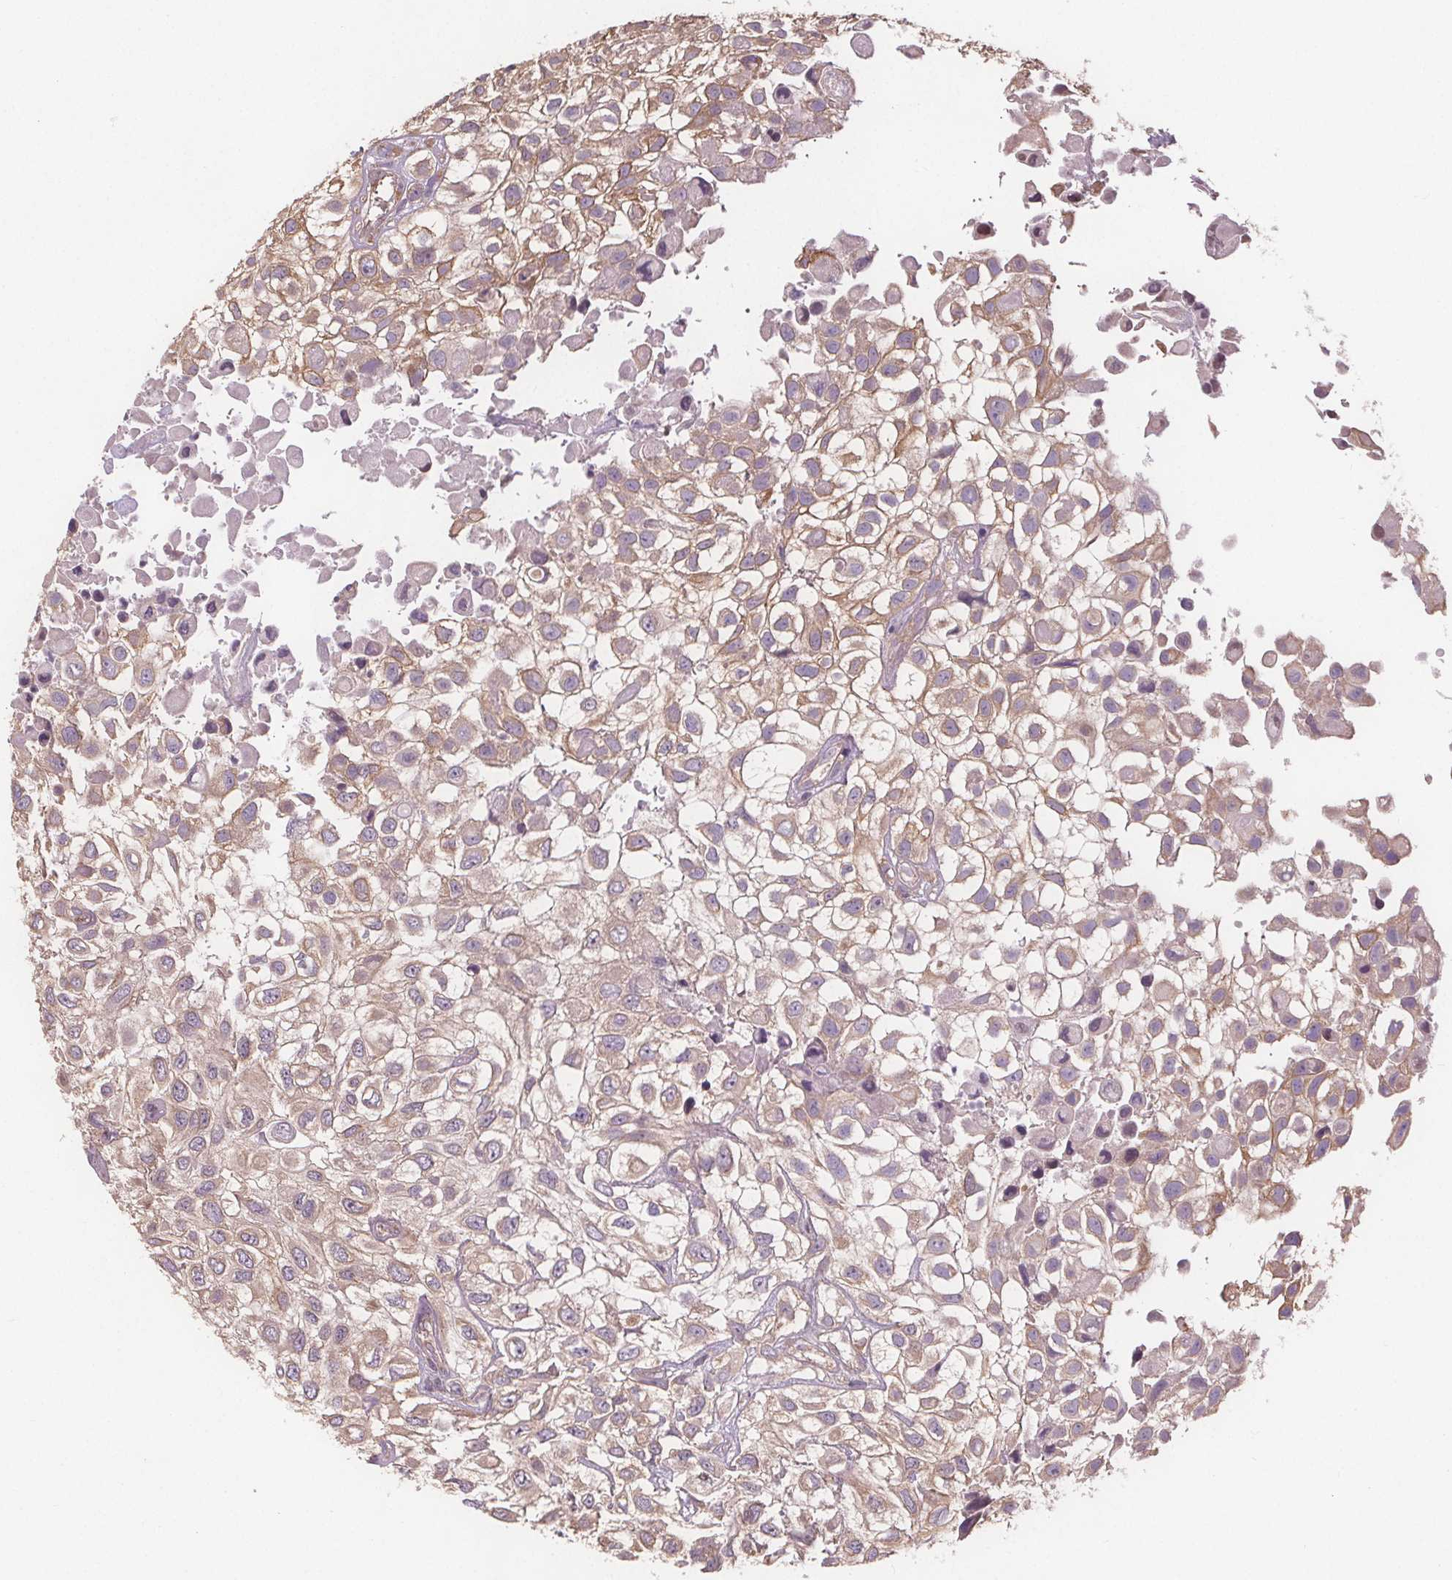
{"staining": {"intensity": "weak", "quantity": "25%-75%", "location": "cytoplasmic/membranous"}, "tissue": "urothelial cancer", "cell_type": "Tumor cells", "image_type": "cancer", "snomed": [{"axis": "morphology", "description": "Urothelial carcinoma, High grade"}, {"axis": "topography", "description": "Urinary bladder"}], "caption": "A brown stain highlights weak cytoplasmic/membranous expression of a protein in high-grade urothelial carcinoma tumor cells.", "gene": "TMEM80", "patient": {"sex": "male", "age": 56}}